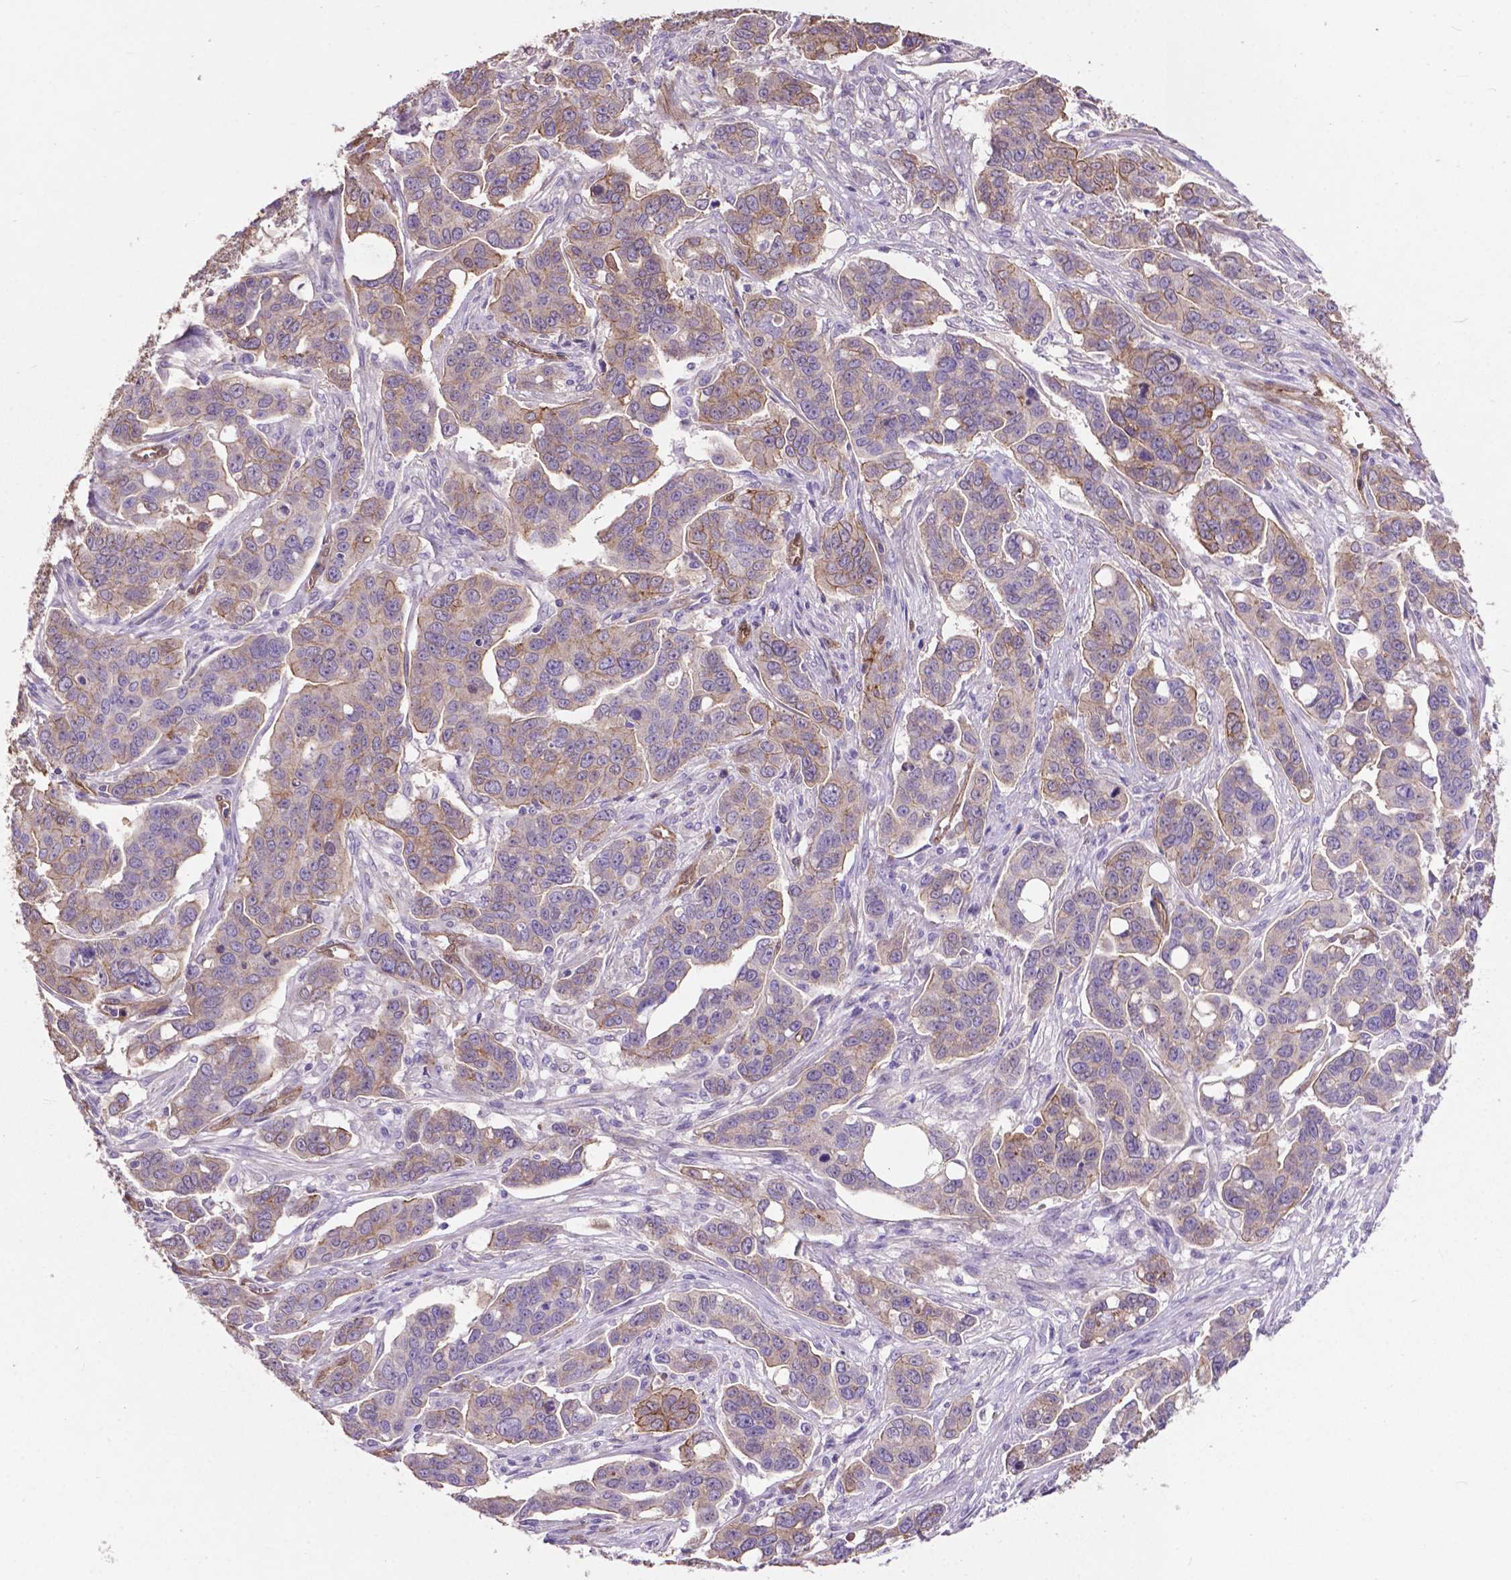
{"staining": {"intensity": "weak", "quantity": "<25%", "location": "cytoplasmic/membranous"}, "tissue": "ovarian cancer", "cell_type": "Tumor cells", "image_type": "cancer", "snomed": [{"axis": "morphology", "description": "Carcinoma, endometroid"}, {"axis": "topography", "description": "Ovary"}], "caption": "DAB immunohistochemical staining of ovarian cancer displays no significant expression in tumor cells. (Stains: DAB immunohistochemistry (IHC) with hematoxylin counter stain, Microscopy: brightfield microscopy at high magnification).", "gene": "PDLIM1", "patient": {"sex": "female", "age": 78}}